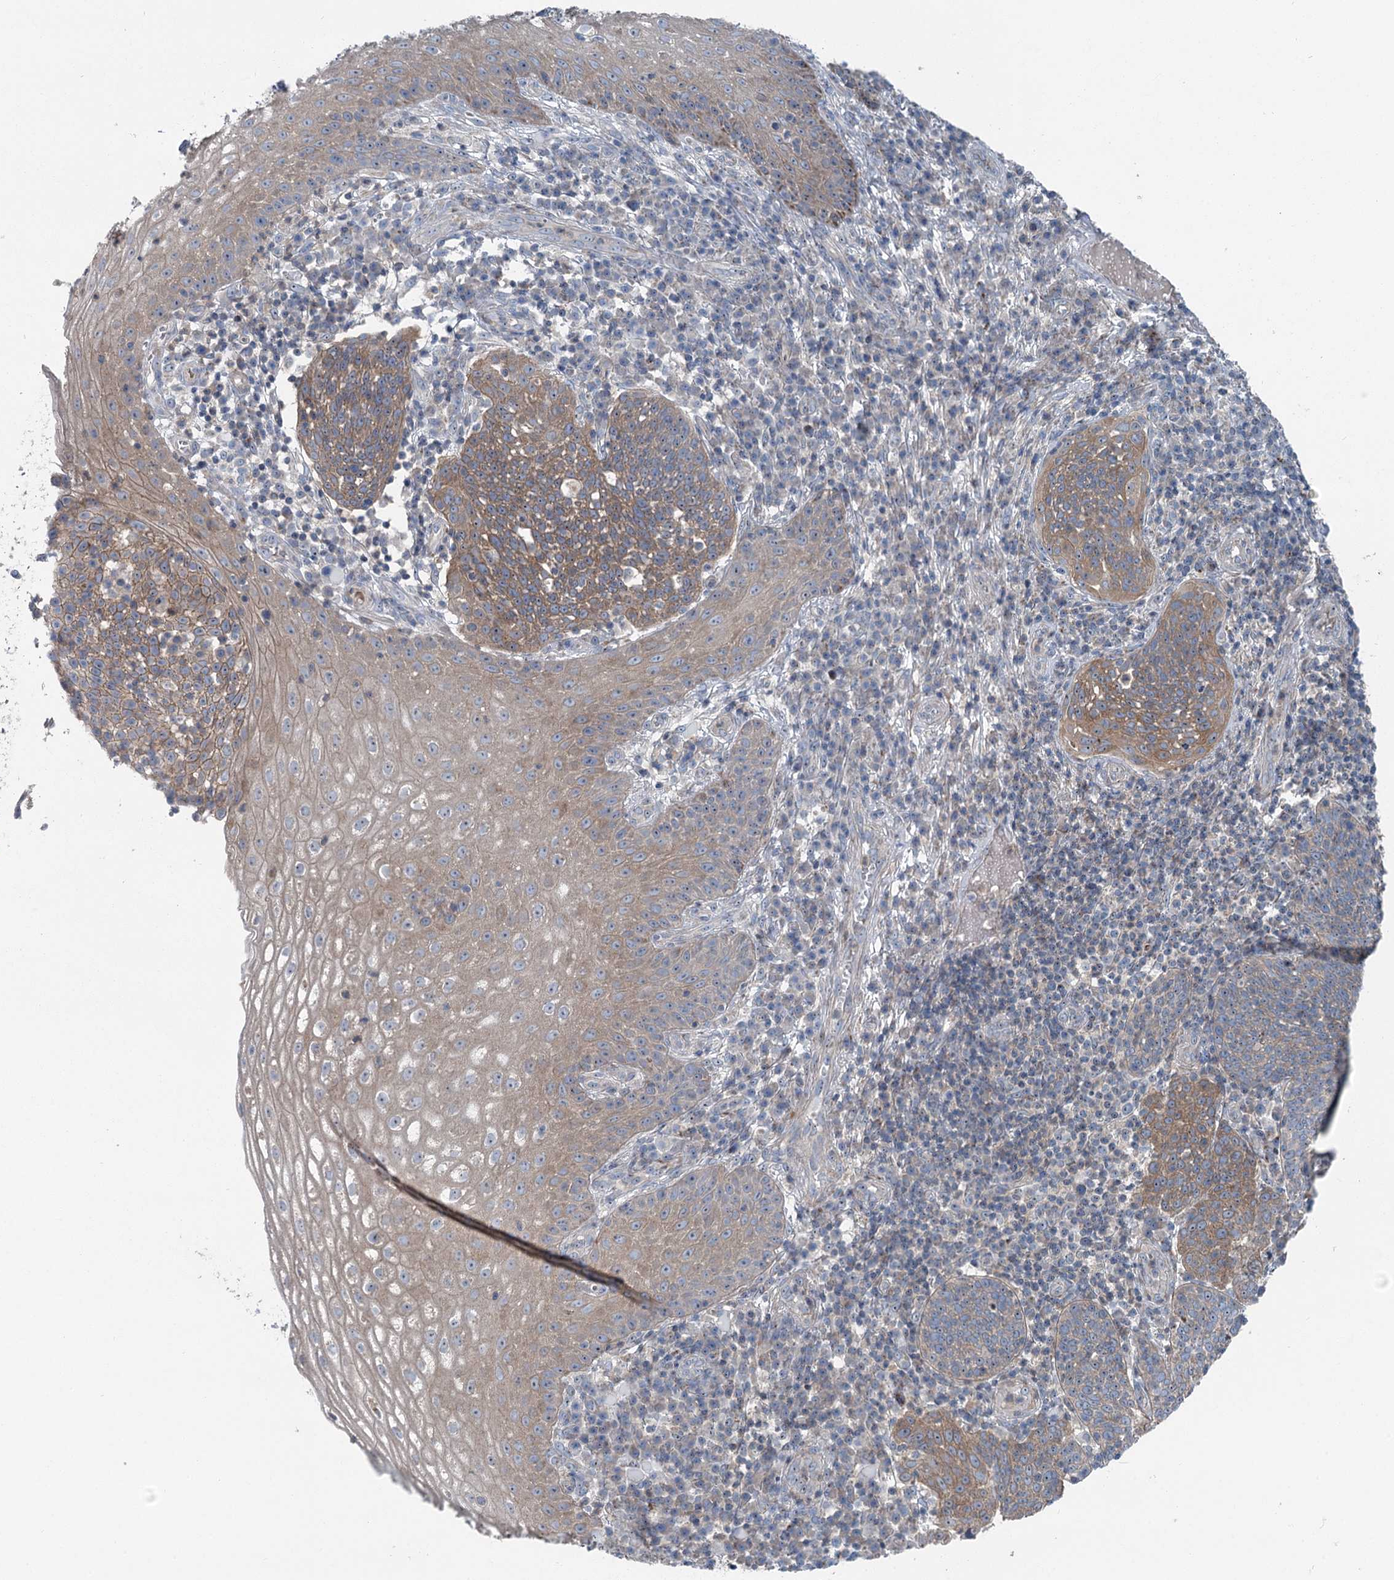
{"staining": {"intensity": "moderate", "quantity": ">75%", "location": "cytoplasmic/membranous"}, "tissue": "cervical cancer", "cell_type": "Tumor cells", "image_type": "cancer", "snomed": [{"axis": "morphology", "description": "Squamous cell carcinoma, NOS"}, {"axis": "topography", "description": "Cervix"}], "caption": "Moderate cytoplasmic/membranous positivity for a protein is present in approximately >75% of tumor cells of cervical cancer (squamous cell carcinoma) using IHC.", "gene": "MARK2", "patient": {"sex": "female", "age": 34}}